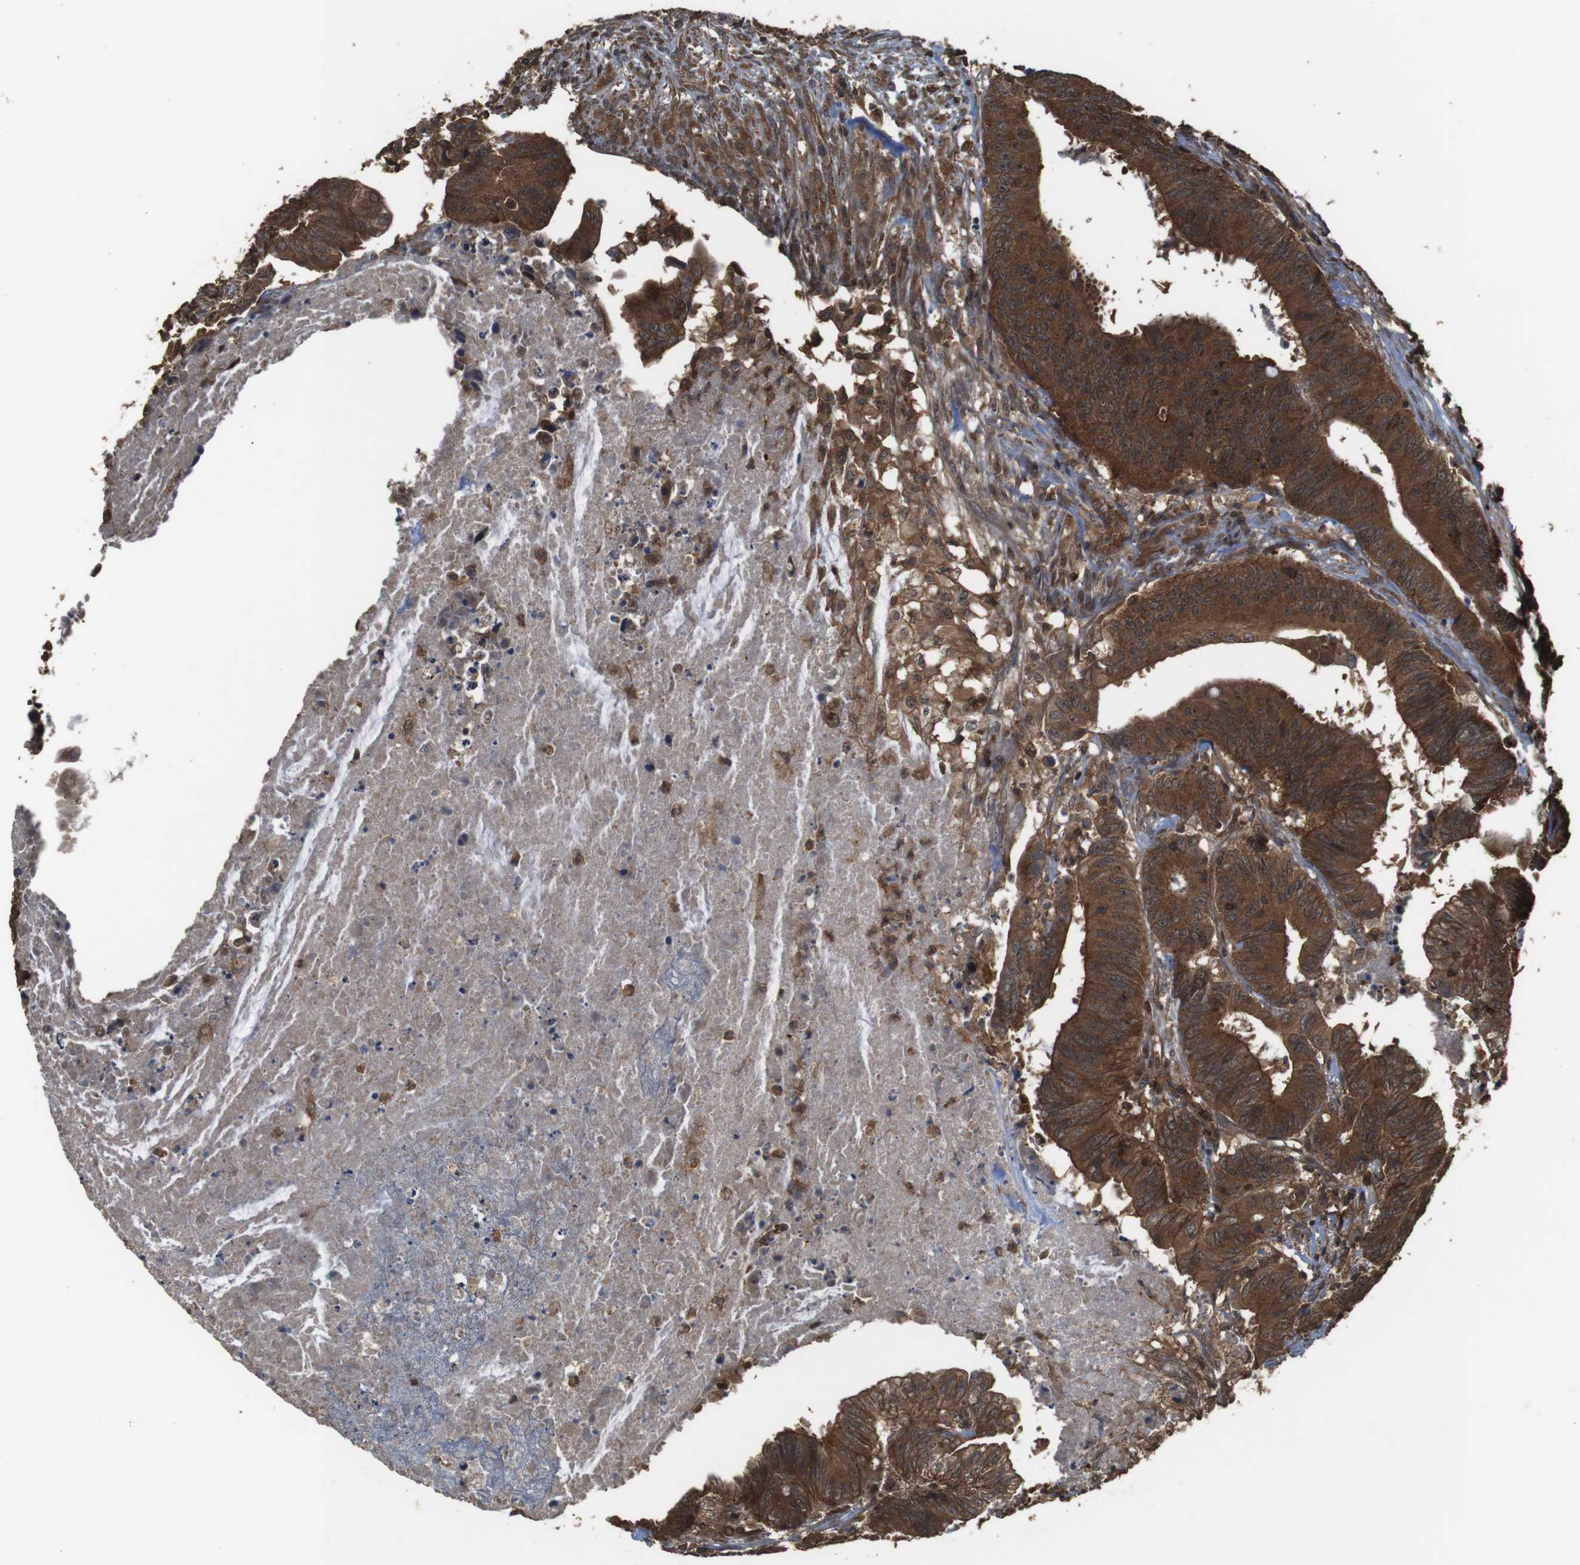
{"staining": {"intensity": "strong", "quantity": ">75%", "location": "cytoplasmic/membranous"}, "tissue": "colorectal cancer", "cell_type": "Tumor cells", "image_type": "cancer", "snomed": [{"axis": "morphology", "description": "Adenocarcinoma, NOS"}, {"axis": "topography", "description": "Colon"}], "caption": "High-magnification brightfield microscopy of colorectal adenocarcinoma stained with DAB (3,3'-diaminobenzidine) (brown) and counterstained with hematoxylin (blue). tumor cells exhibit strong cytoplasmic/membranous expression is identified in about>75% of cells.", "gene": "BAG4", "patient": {"sex": "male", "age": 45}}